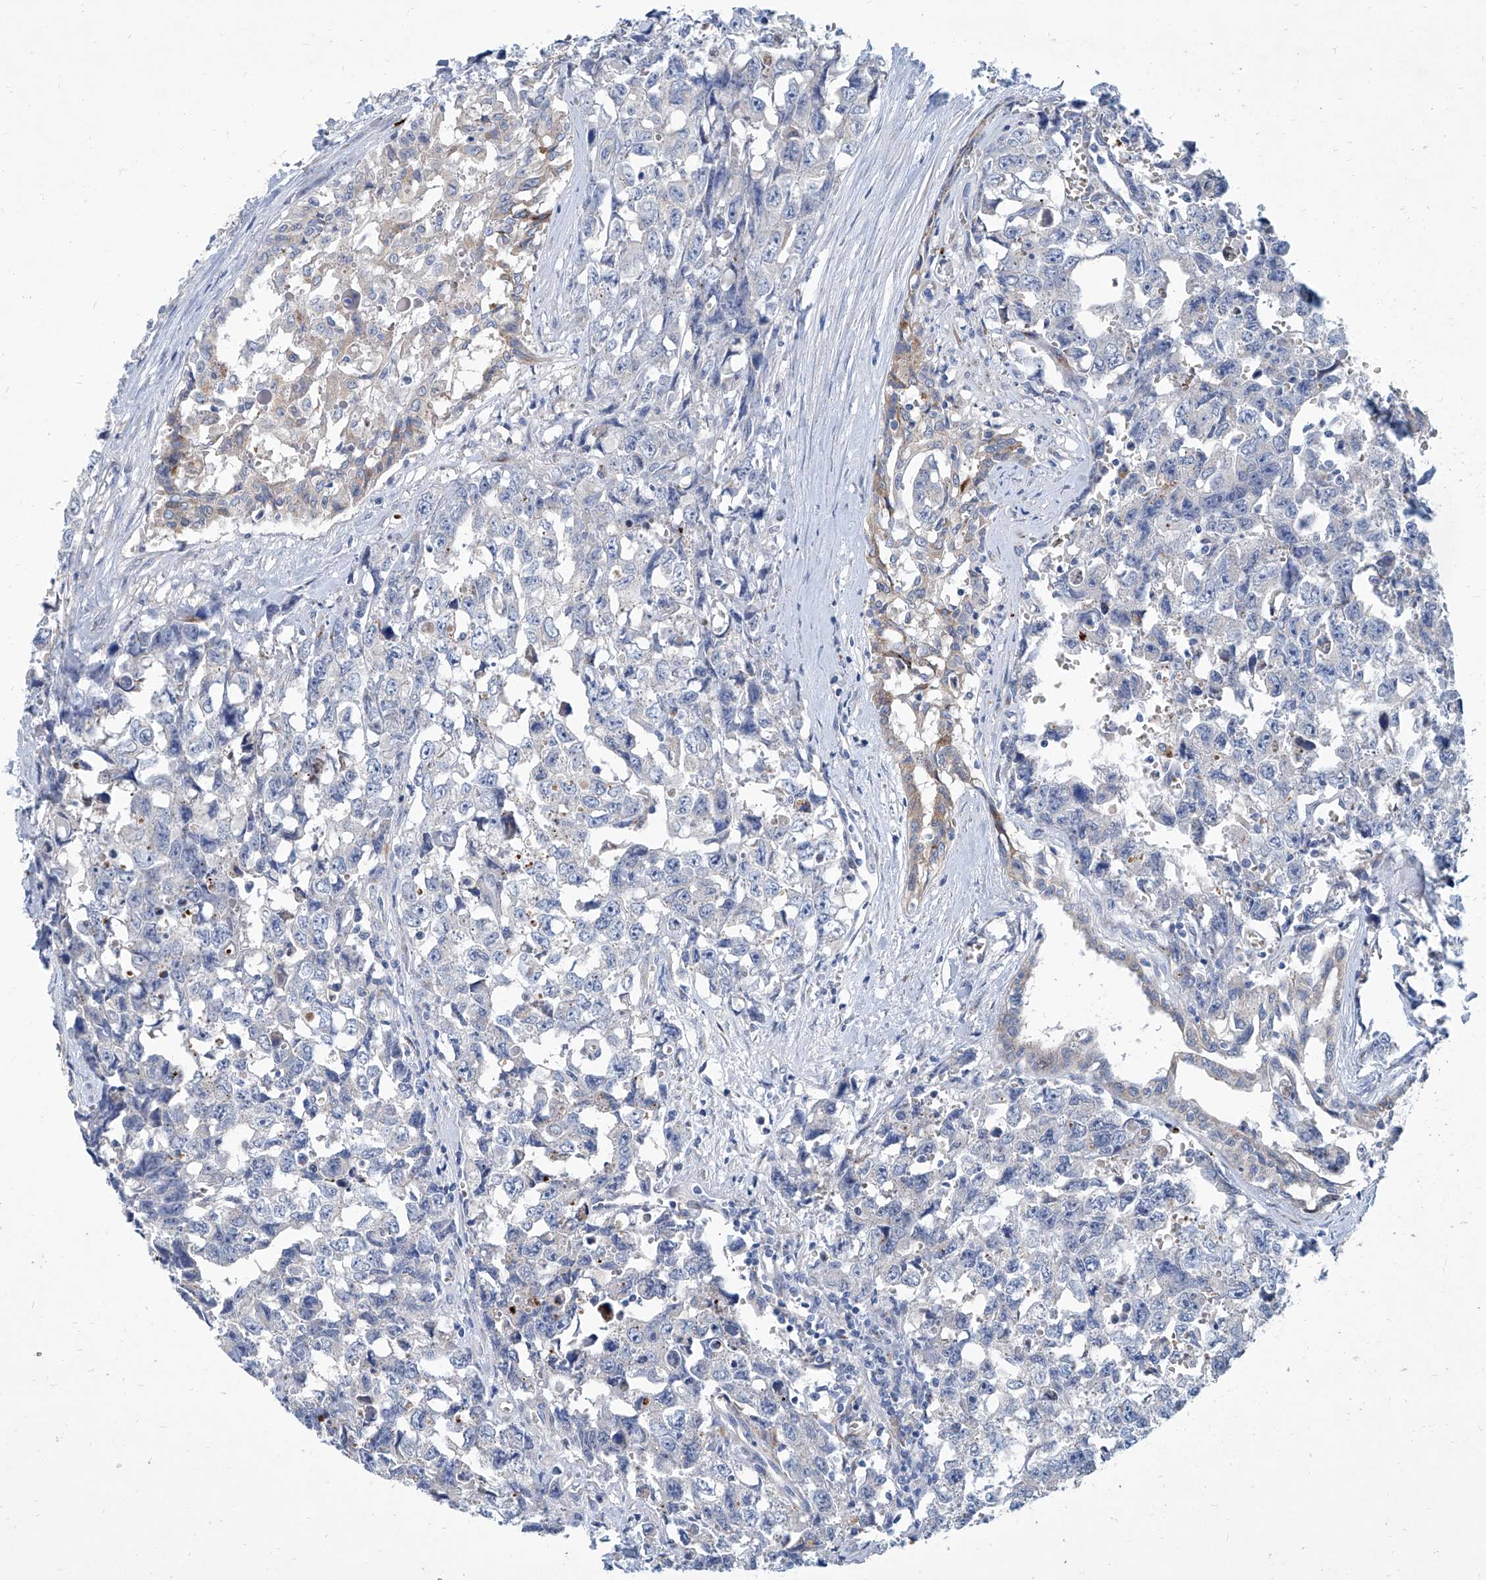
{"staining": {"intensity": "negative", "quantity": "none", "location": "none"}, "tissue": "testis cancer", "cell_type": "Tumor cells", "image_type": "cancer", "snomed": [{"axis": "morphology", "description": "Carcinoma, Embryonal, NOS"}, {"axis": "topography", "description": "Testis"}], "caption": "IHC of human embryonal carcinoma (testis) demonstrates no staining in tumor cells.", "gene": "FPR2", "patient": {"sex": "male", "age": 31}}